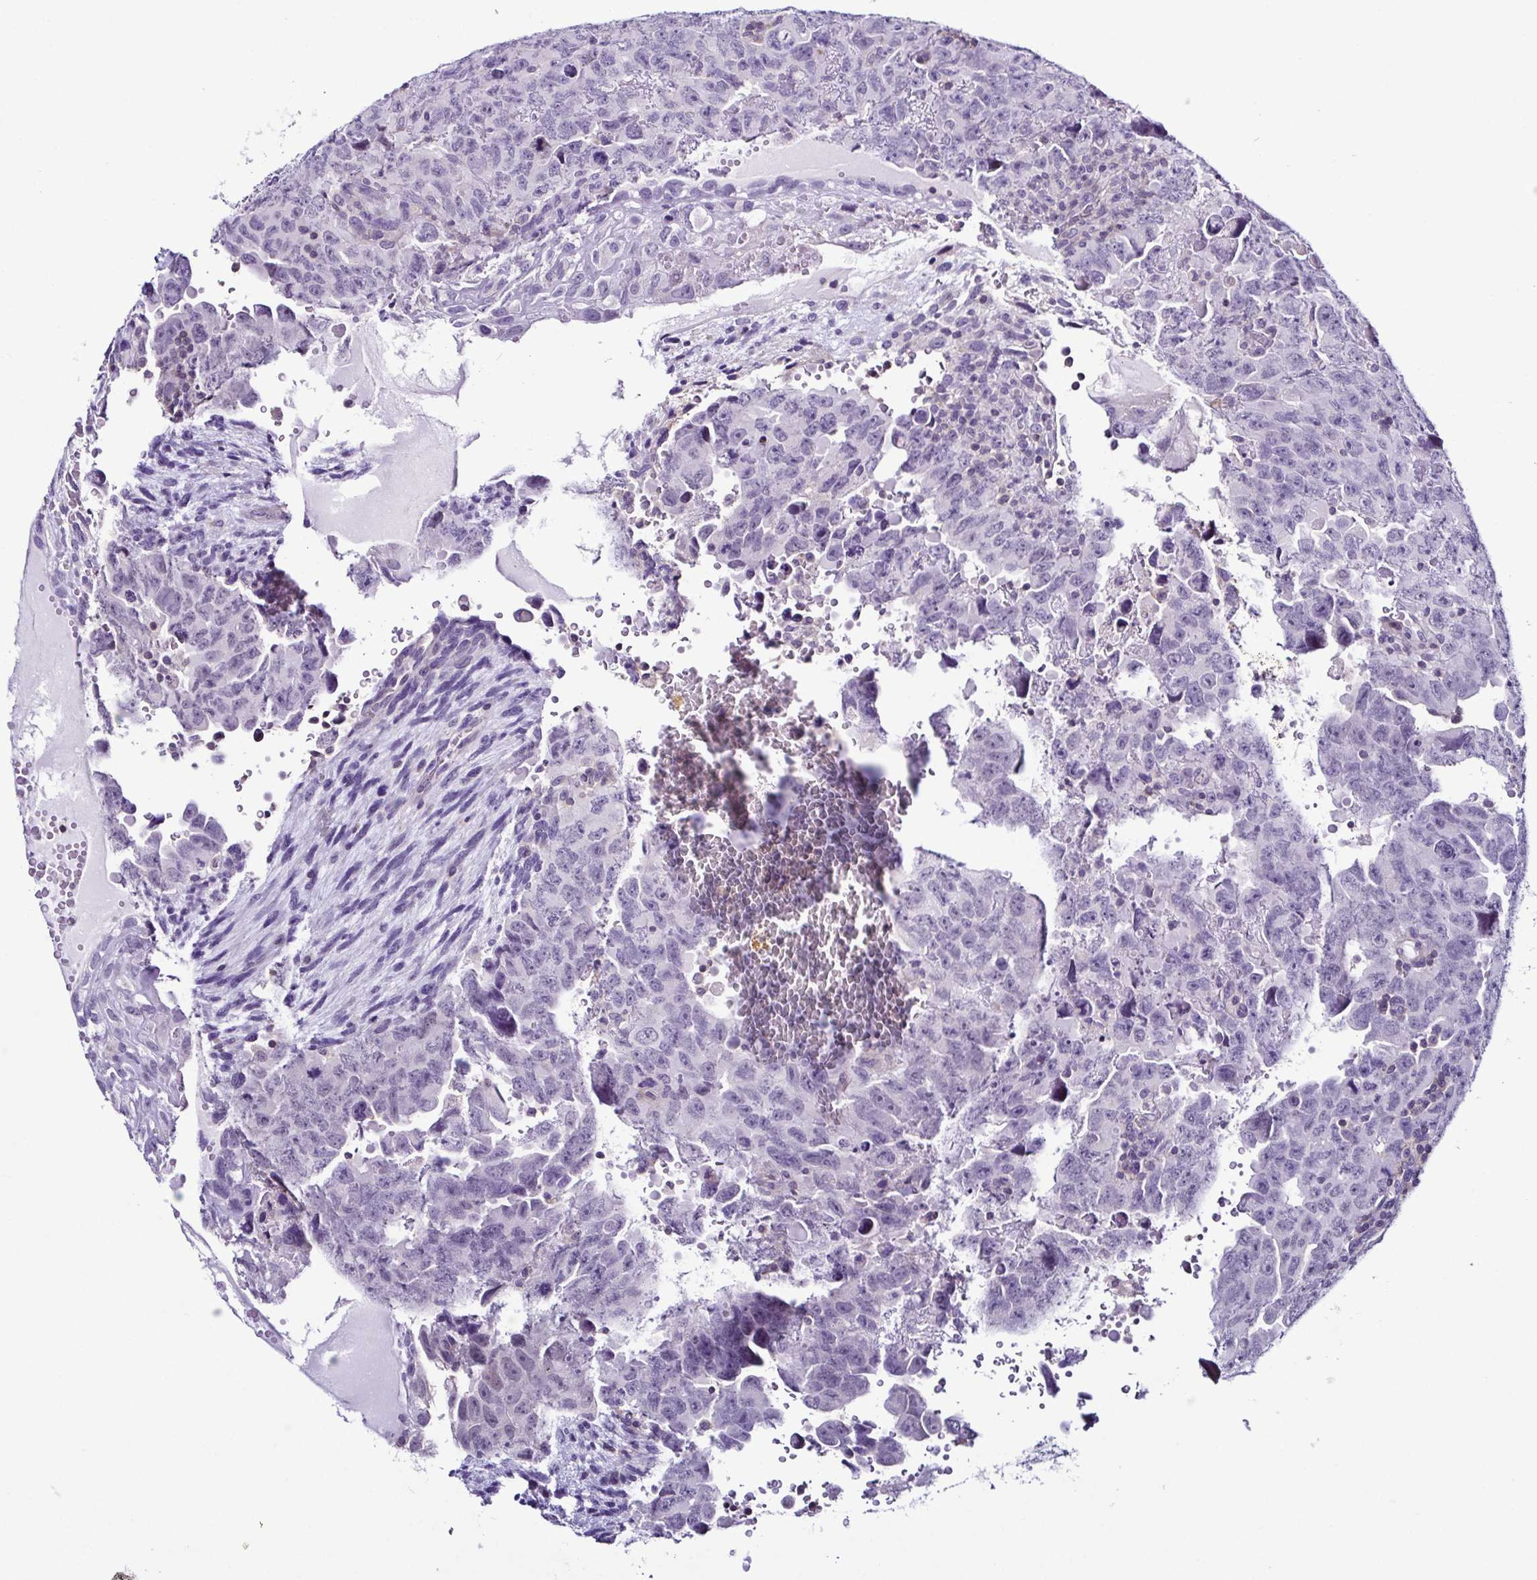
{"staining": {"intensity": "negative", "quantity": "none", "location": "none"}, "tissue": "testis cancer", "cell_type": "Tumor cells", "image_type": "cancer", "snomed": [{"axis": "morphology", "description": "Carcinoma, Embryonal, NOS"}, {"axis": "topography", "description": "Testis"}], "caption": "Human embryonal carcinoma (testis) stained for a protein using immunohistochemistry (IHC) displays no staining in tumor cells.", "gene": "TNNT2", "patient": {"sex": "male", "age": 24}}